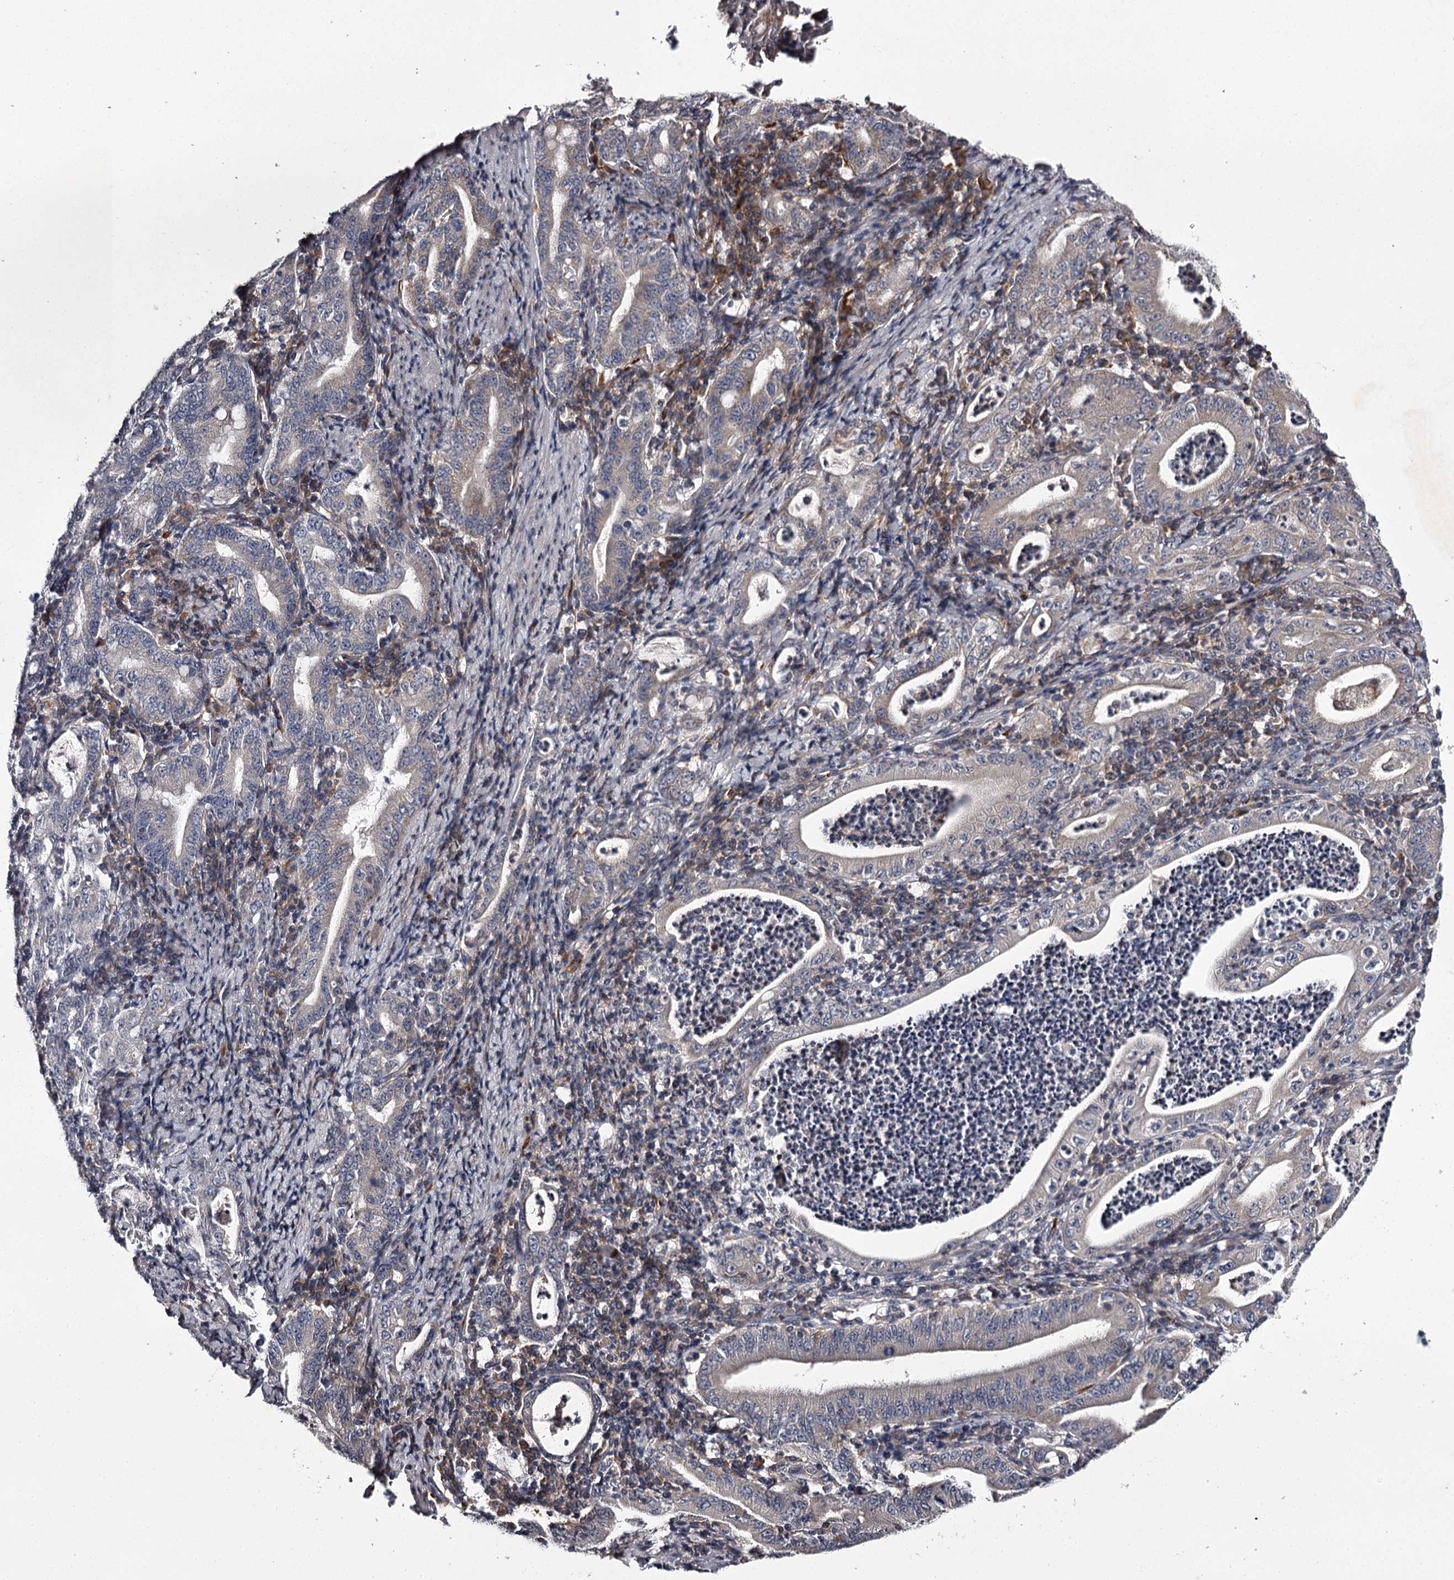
{"staining": {"intensity": "weak", "quantity": "25%-75%", "location": "cytoplasmic/membranous"}, "tissue": "stomach cancer", "cell_type": "Tumor cells", "image_type": "cancer", "snomed": [{"axis": "morphology", "description": "Normal tissue, NOS"}, {"axis": "morphology", "description": "Adenocarcinoma, NOS"}, {"axis": "topography", "description": "Esophagus"}, {"axis": "topography", "description": "Stomach, upper"}, {"axis": "topography", "description": "Peripheral nerve tissue"}], "caption": "A high-resolution micrograph shows immunohistochemistry (IHC) staining of stomach adenocarcinoma, which shows weak cytoplasmic/membranous staining in about 25%-75% of tumor cells.", "gene": "RASSF6", "patient": {"sex": "male", "age": 62}}